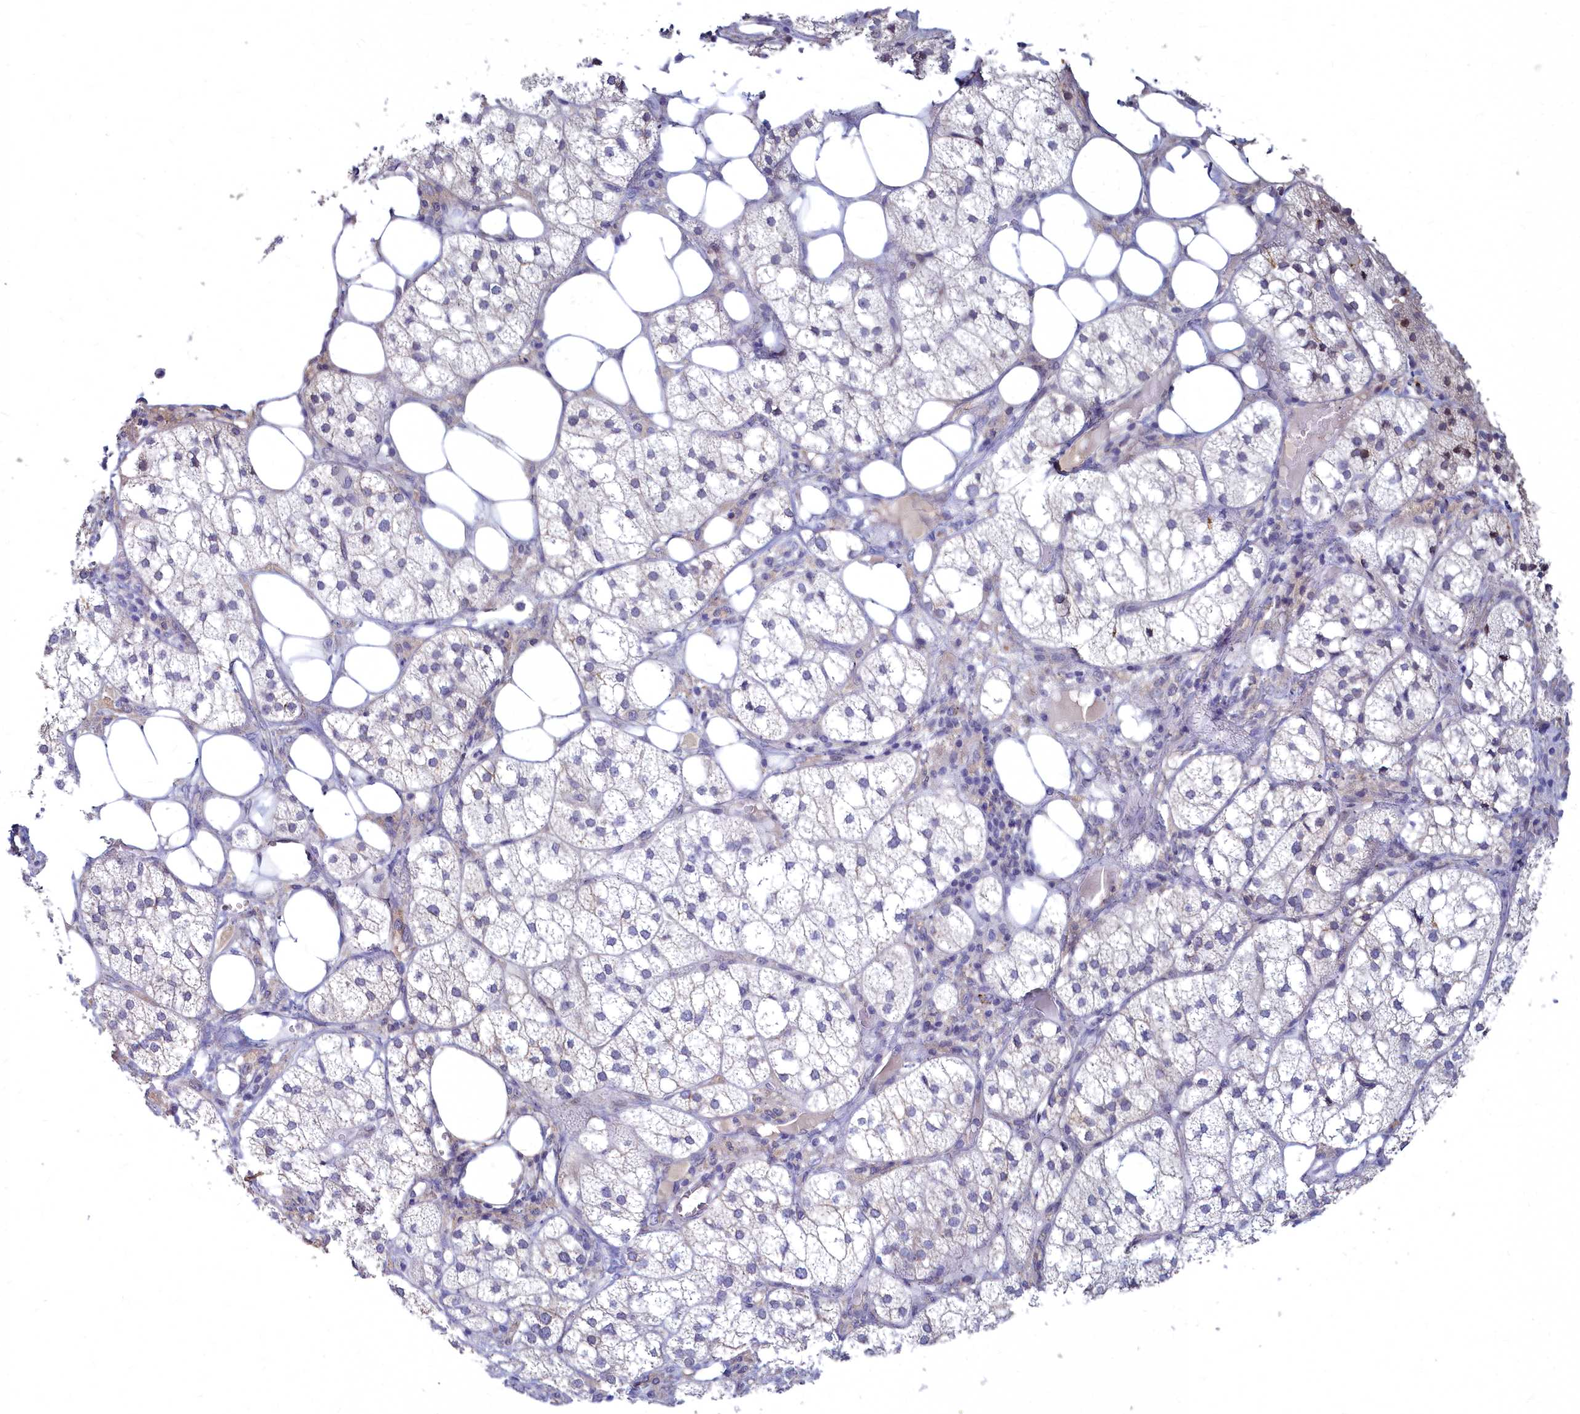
{"staining": {"intensity": "weak", "quantity": "25%-75%", "location": "cytoplasmic/membranous"}, "tissue": "adrenal gland", "cell_type": "Glandular cells", "image_type": "normal", "snomed": [{"axis": "morphology", "description": "Normal tissue, NOS"}, {"axis": "topography", "description": "Adrenal gland"}], "caption": "A brown stain highlights weak cytoplasmic/membranous staining of a protein in glandular cells of benign adrenal gland. (Brightfield microscopy of DAB IHC at high magnification).", "gene": "NOXA1", "patient": {"sex": "female", "age": 61}}